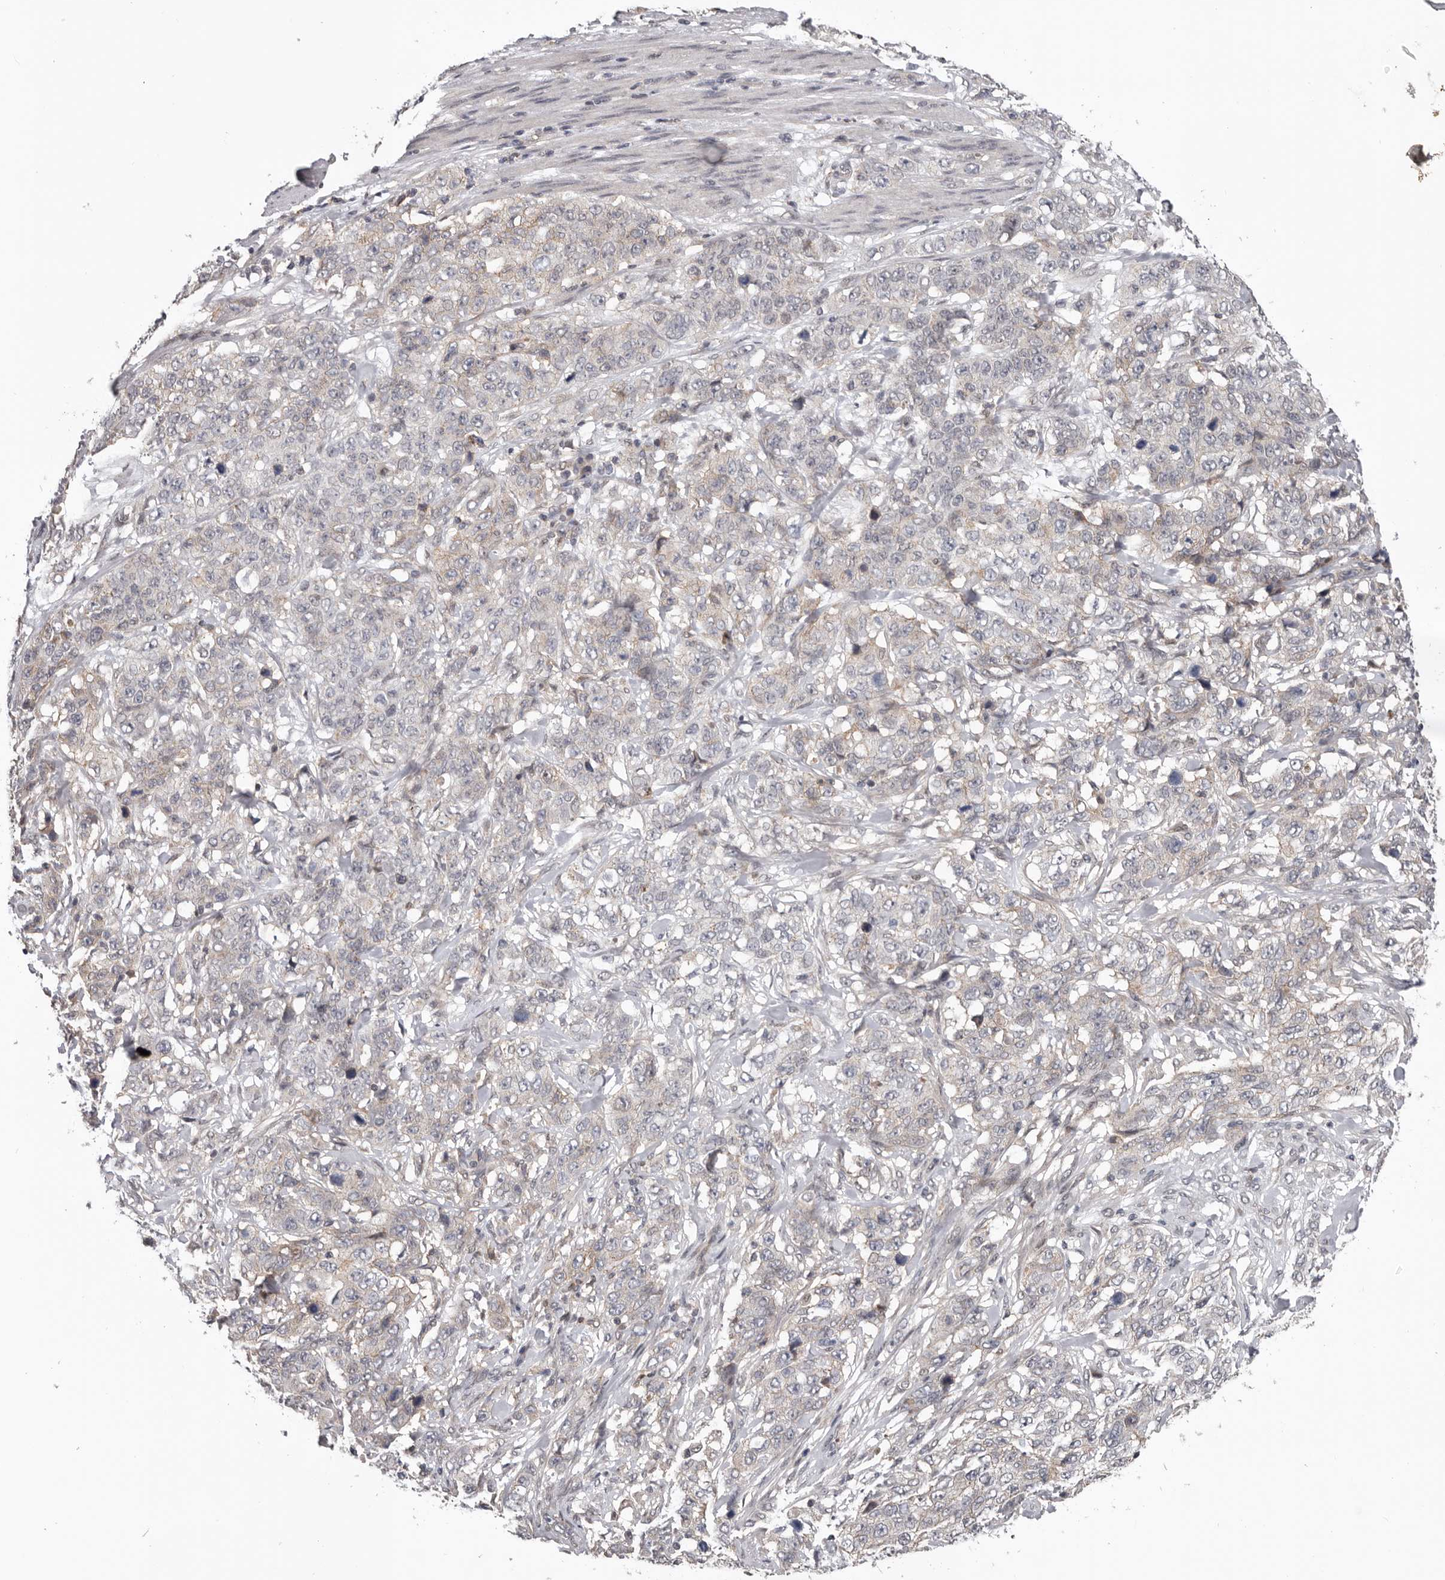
{"staining": {"intensity": "weak", "quantity": "<25%", "location": "cytoplasmic/membranous"}, "tissue": "stomach cancer", "cell_type": "Tumor cells", "image_type": "cancer", "snomed": [{"axis": "morphology", "description": "Adenocarcinoma, NOS"}, {"axis": "topography", "description": "Stomach"}], "caption": "An image of adenocarcinoma (stomach) stained for a protein demonstrates no brown staining in tumor cells.", "gene": "MOGAT2", "patient": {"sex": "male", "age": 48}}